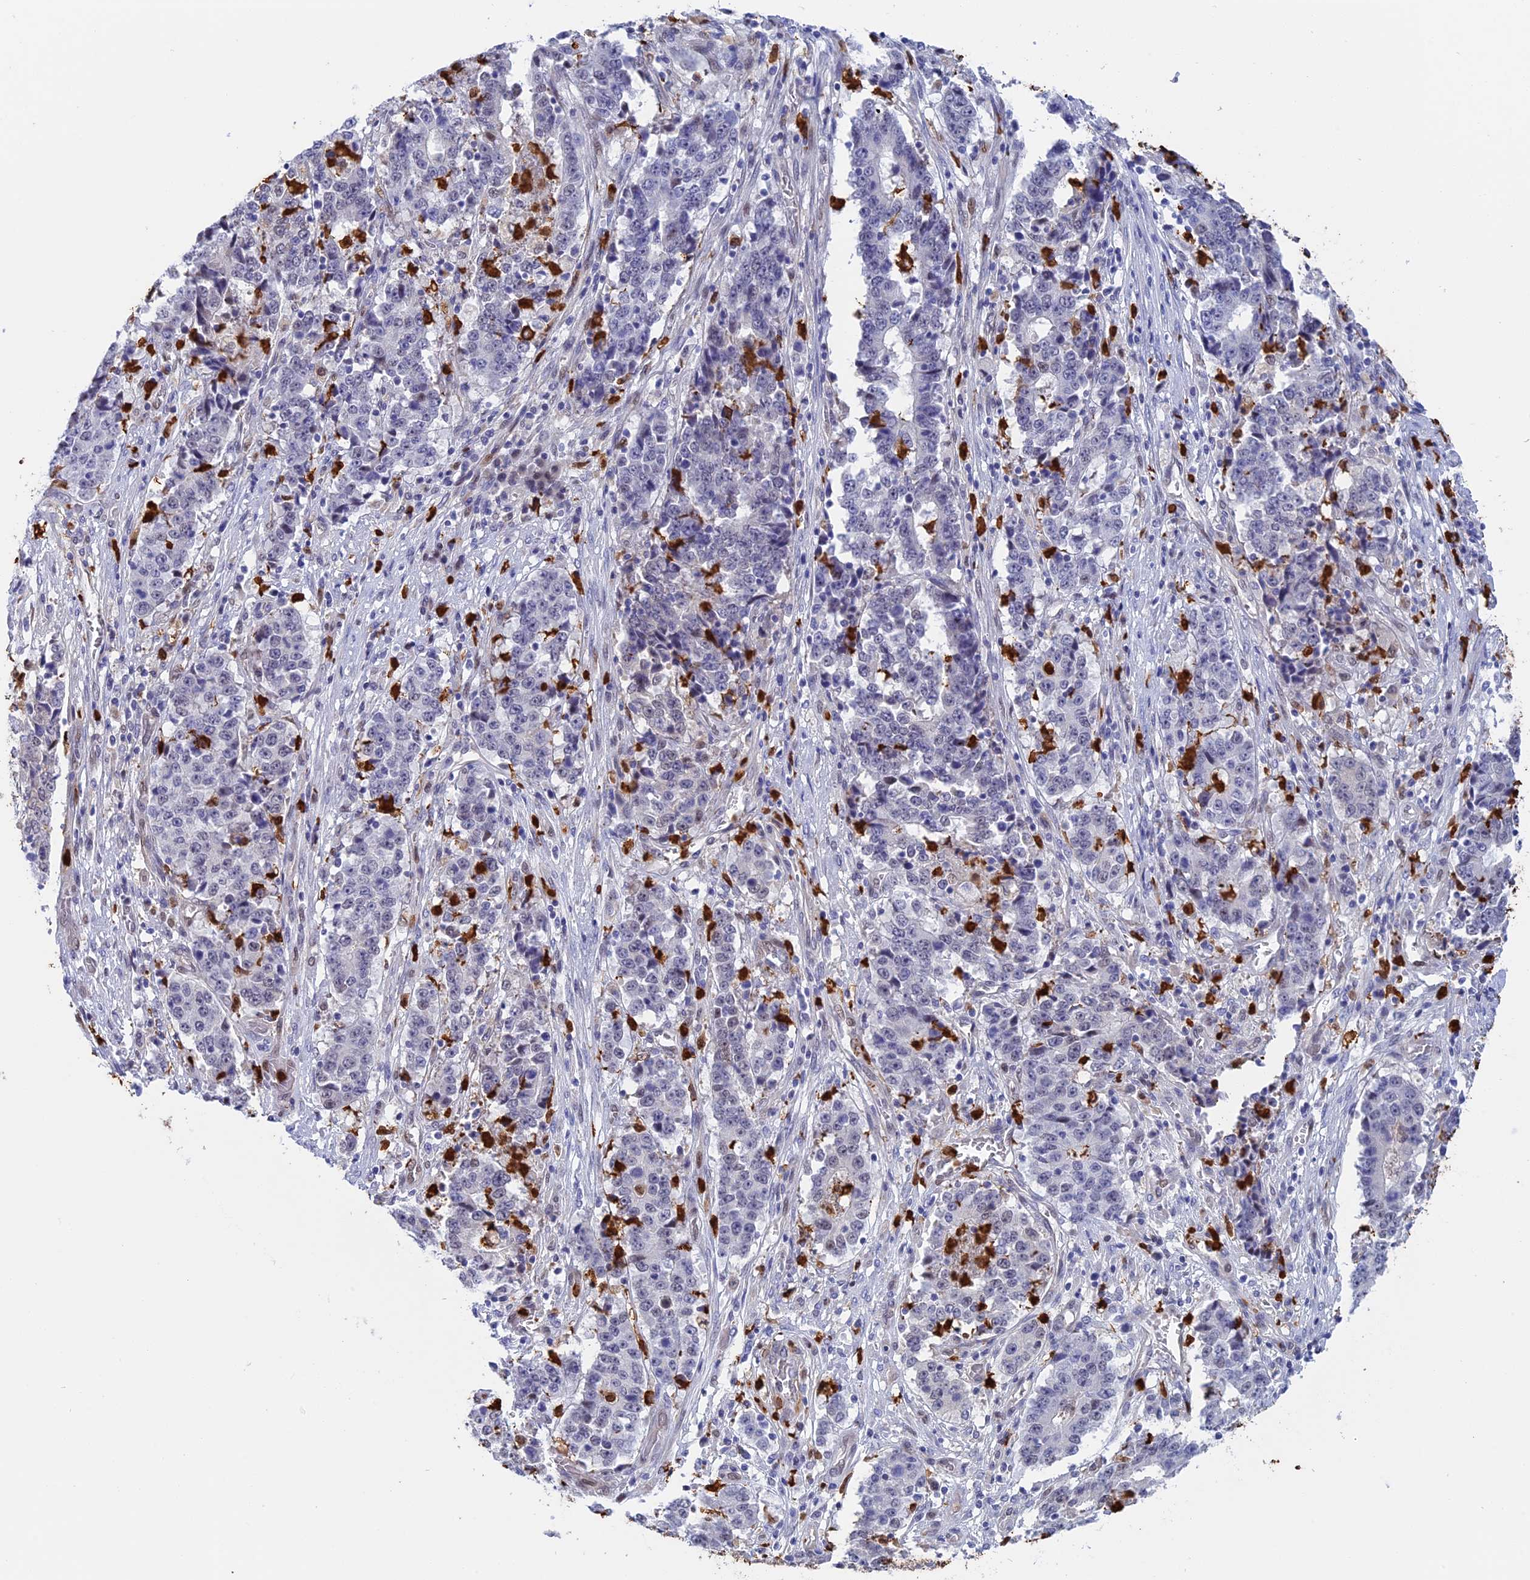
{"staining": {"intensity": "negative", "quantity": "none", "location": "none"}, "tissue": "stomach cancer", "cell_type": "Tumor cells", "image_type": "cancer", "snomed": [{"axis": "morphology", "description": "Adenocarcinoma, NOS"}, {"axis": "topography", "description": "Stomach"}], "caption": "An image of human stomach adenocarcinoma is negative for staining in tumor cells.", "gene": "SLC26A1", "patient": {"sex": "male", "age": 59}}